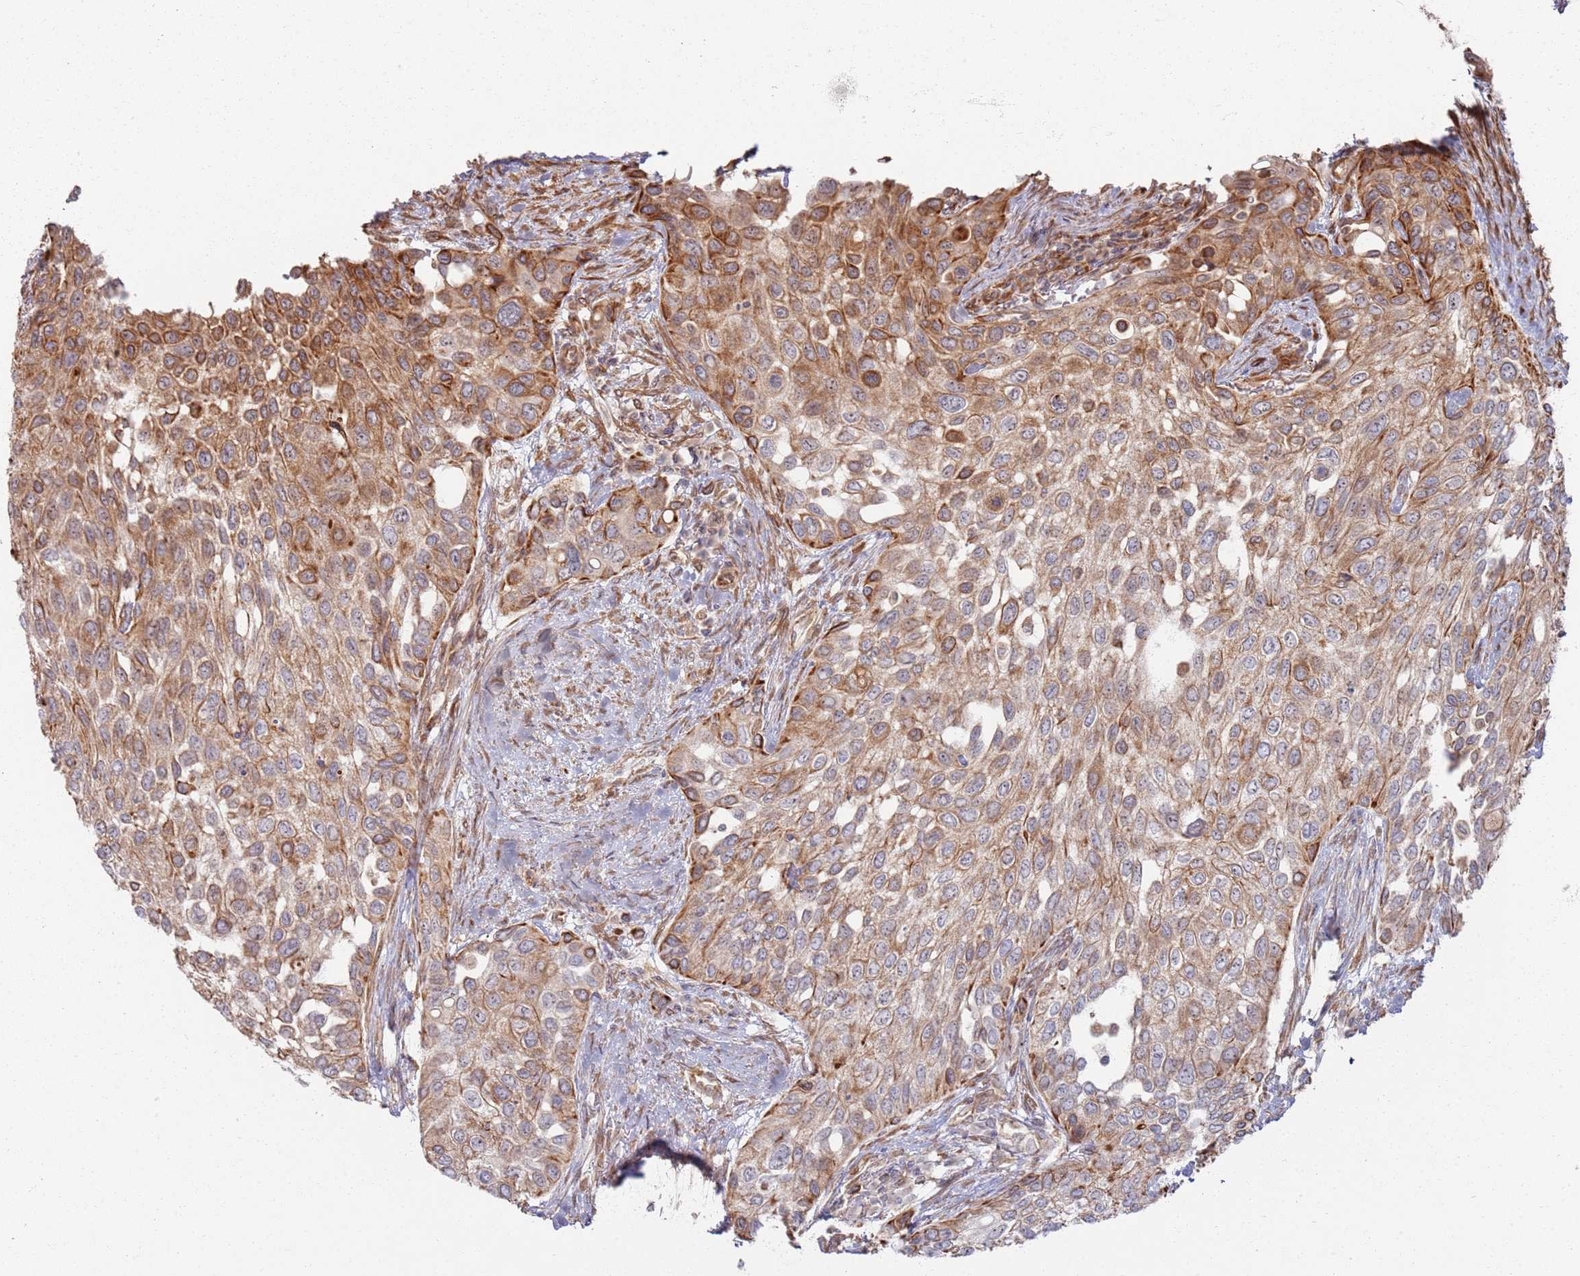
{"staining": {"intensity": "moderate", "quantity": ">75%", "location": "cytoplasmic/membranous"}, "tissue": "urothelial cancer", "cell_type": "Tumor cells", "image_type": "cancer", "snomed": [{"axis": "morphology", "description": "Normal tissue, NOS"}, {"axis": "morphology", "description": "Urothelial carcinoma, High grade"}, {"axis": "topography", "description": "Vascular tissue"}, {"axis": "topography", "description": "Urinary bladder"}], "caption": "Immunohistochemistry (IHC) staining of urothelial cancer, which reveals medium levels of moderate cytoplasmic/membranous staining in approximately >75% of tumor cells indicating moderate cytoplasmic/membranous protein positivity. The staining was performed using DAB (3,3'-diaminobenzidine) (brown) for protein detection and nuclei were counterstained in hematoxylin (blue).", "gene": "PHF21A", "patient": {"sex": "female", "age": 56}}